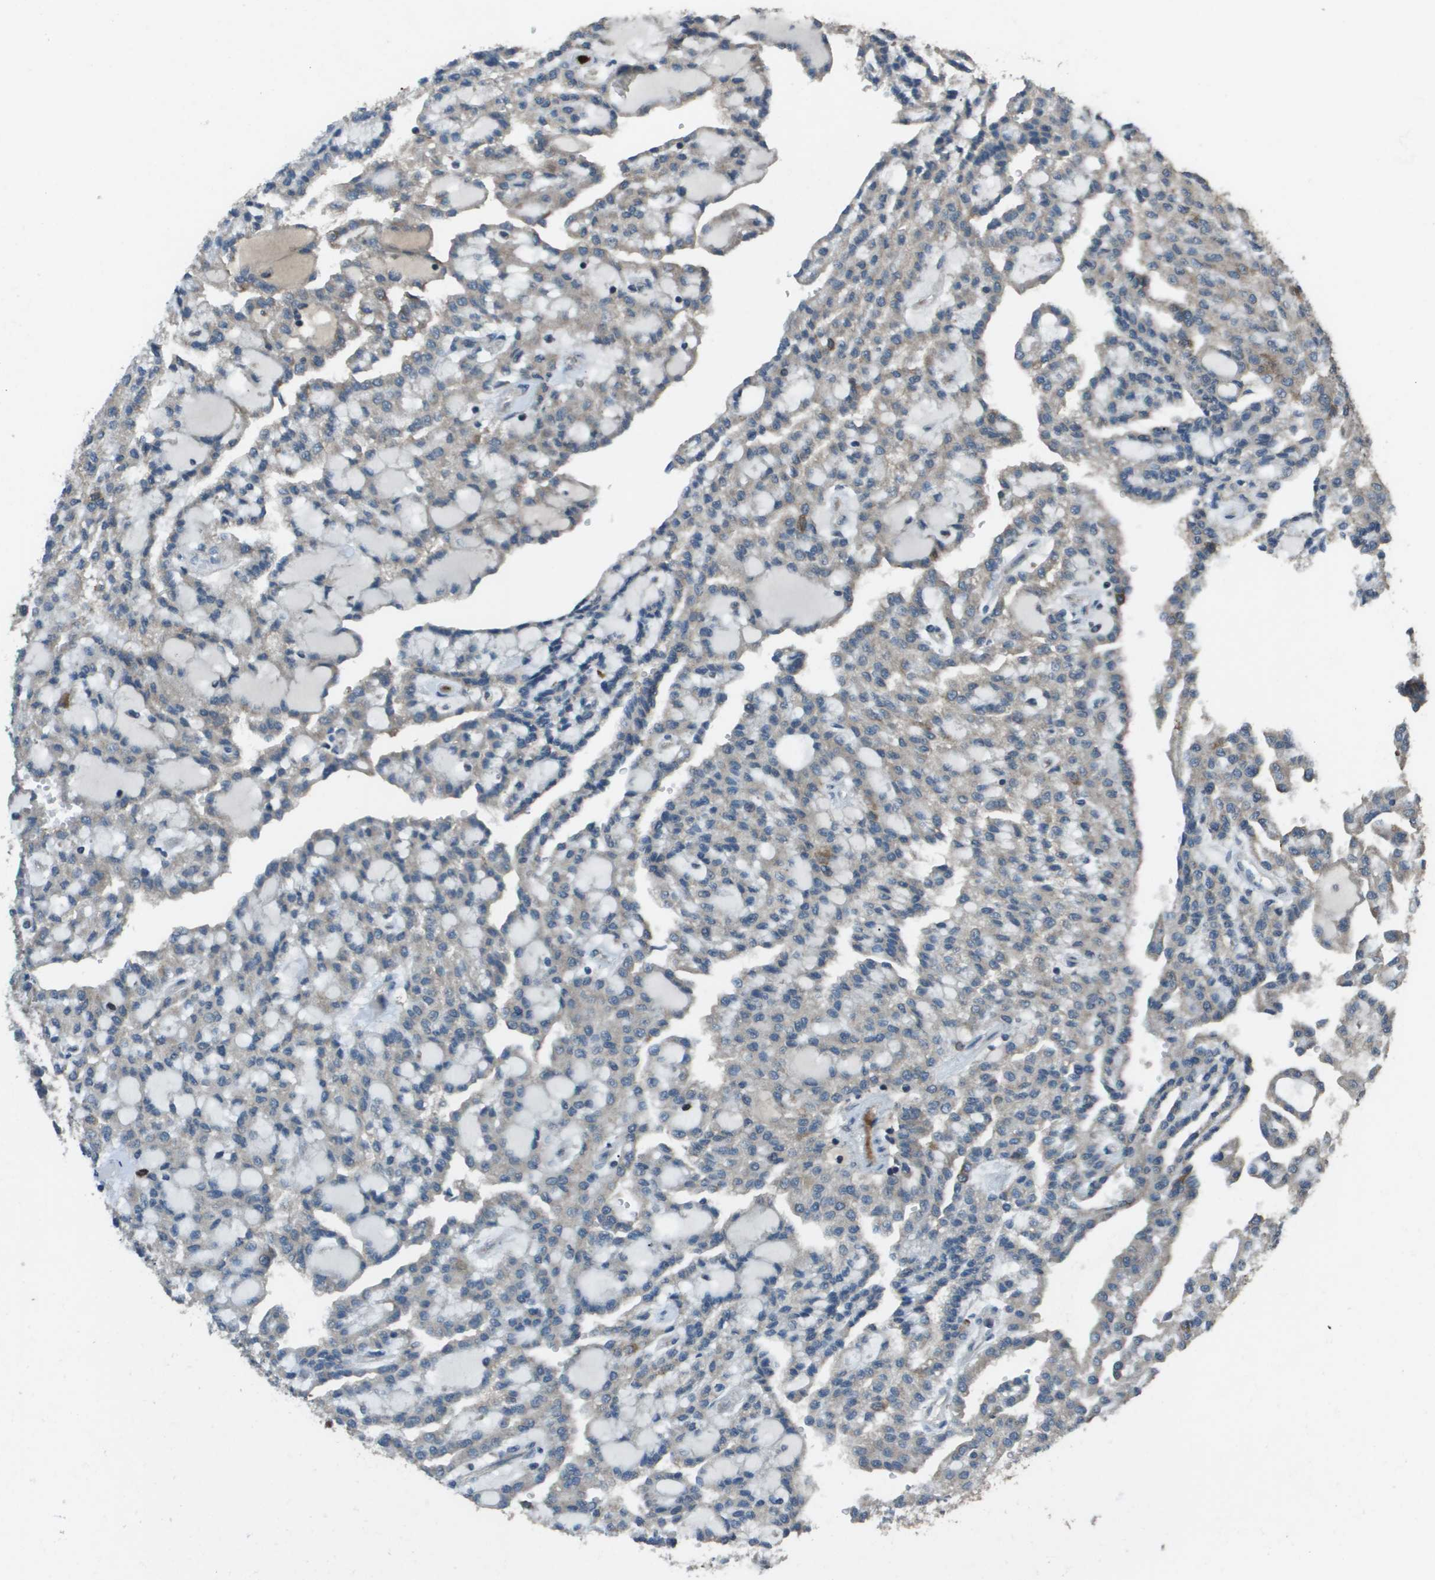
{"staining": {"intensity": "negative", "quantity": "none", "location": "none"}, "tissue": "renal cancer", "cell_type": "Tumor cells", "image_type": "cancer", "snomed": [{"axis": "morphology", "description": "Adenocarcinoma, NOS"}, {"axis": "topography", "description": "Kidney"}], "caption": "Immunohistochemical staining of human renal cancer (adenocarcinoma) displays no significant expression in tumor cells.", "gene": "GOSR2", "patient": {"sex": "male", "age": 63}}